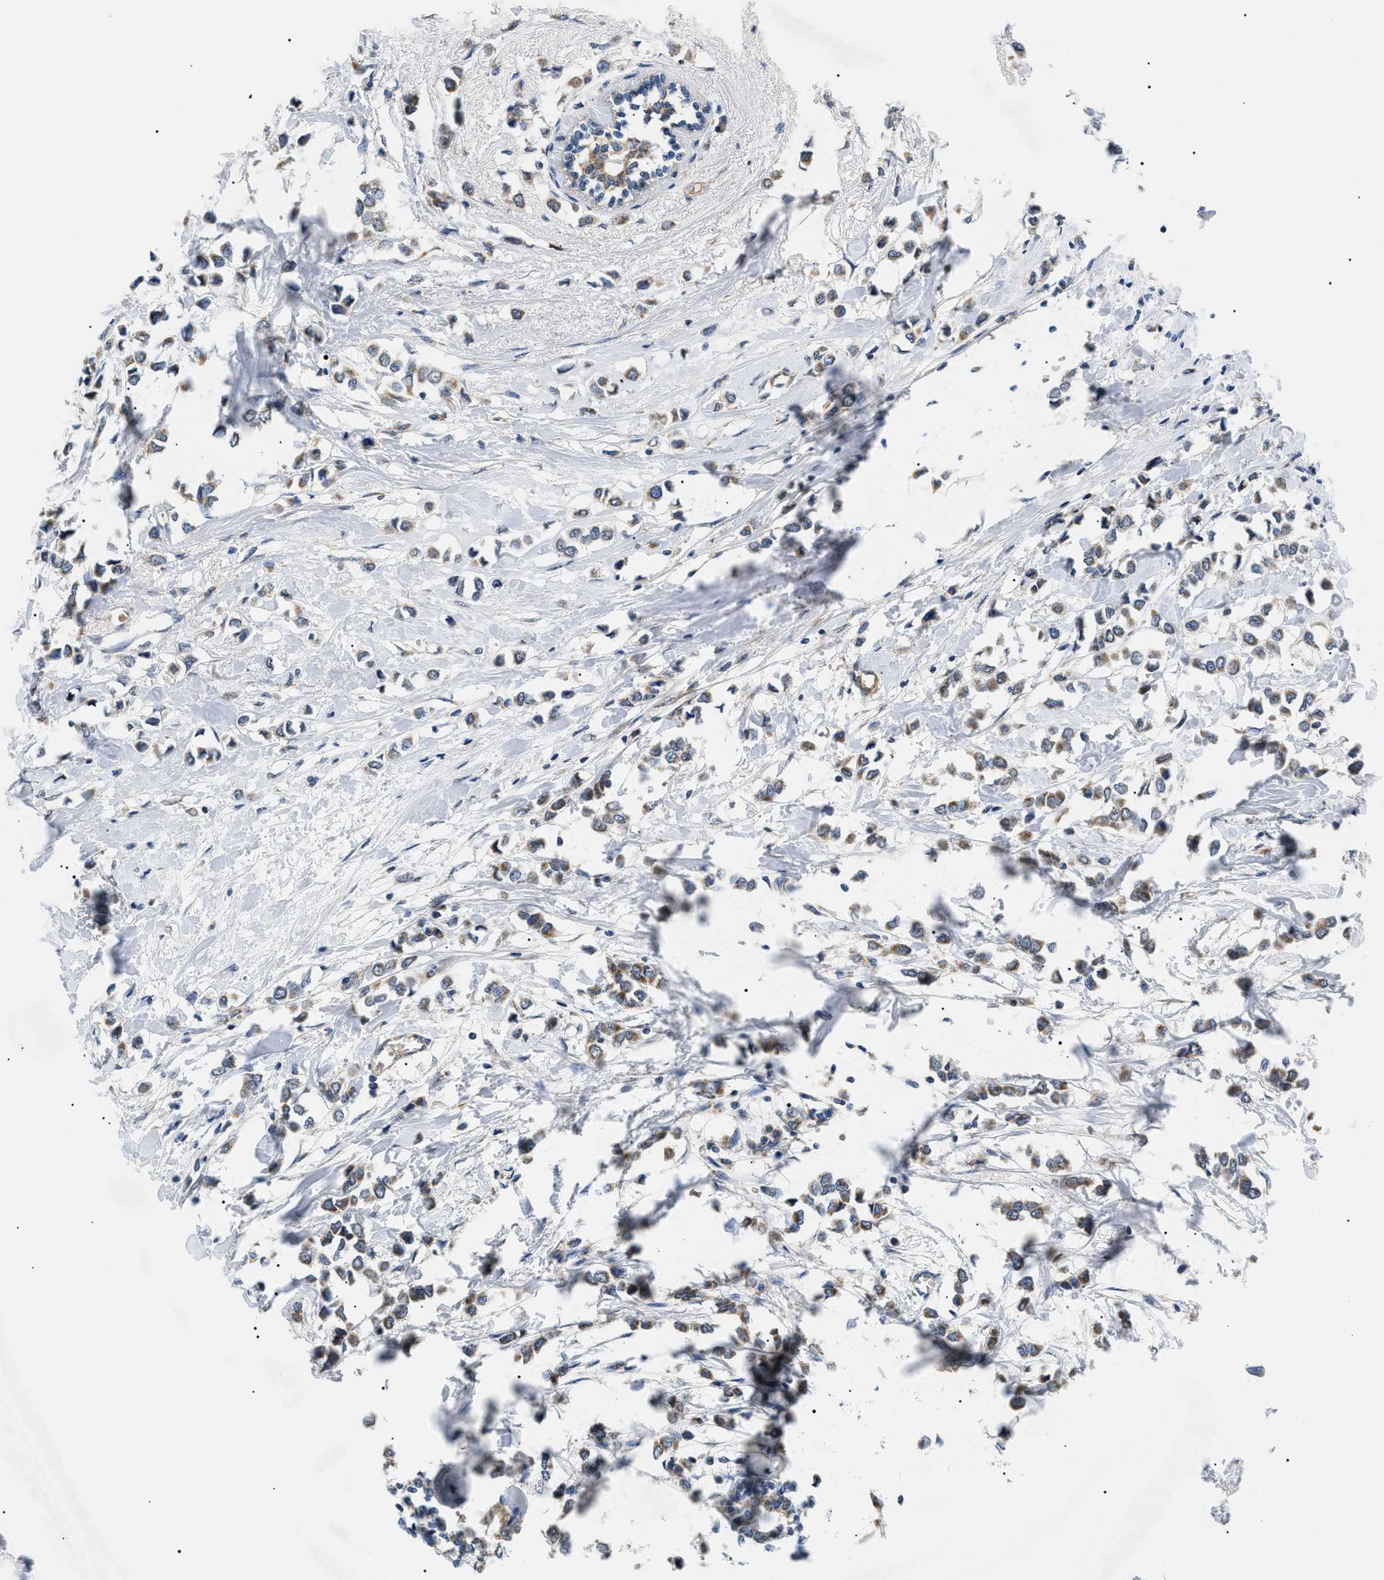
{"staining": {"intensity": "moderate", "quantity": ">75%", "location": "cytoplasmic/membranous"}, "tissue": "breast cancer", "cell_type": "Tumor cells", "image_type": "cancer", "snomed": [{"axis": "morphology", "description": "Lobular carcinoma"}, {"axis": "topography", "description": "Breast"}], "caption": "About >75% of tumor cells in breast cancer (lobular carcinoma) show moderate cytoplasmic/membranous protein expression as visualized by brown immunohistochemical staining.", "gene": "TOMM6", "patient": {"sex": "female", "age": 51}}